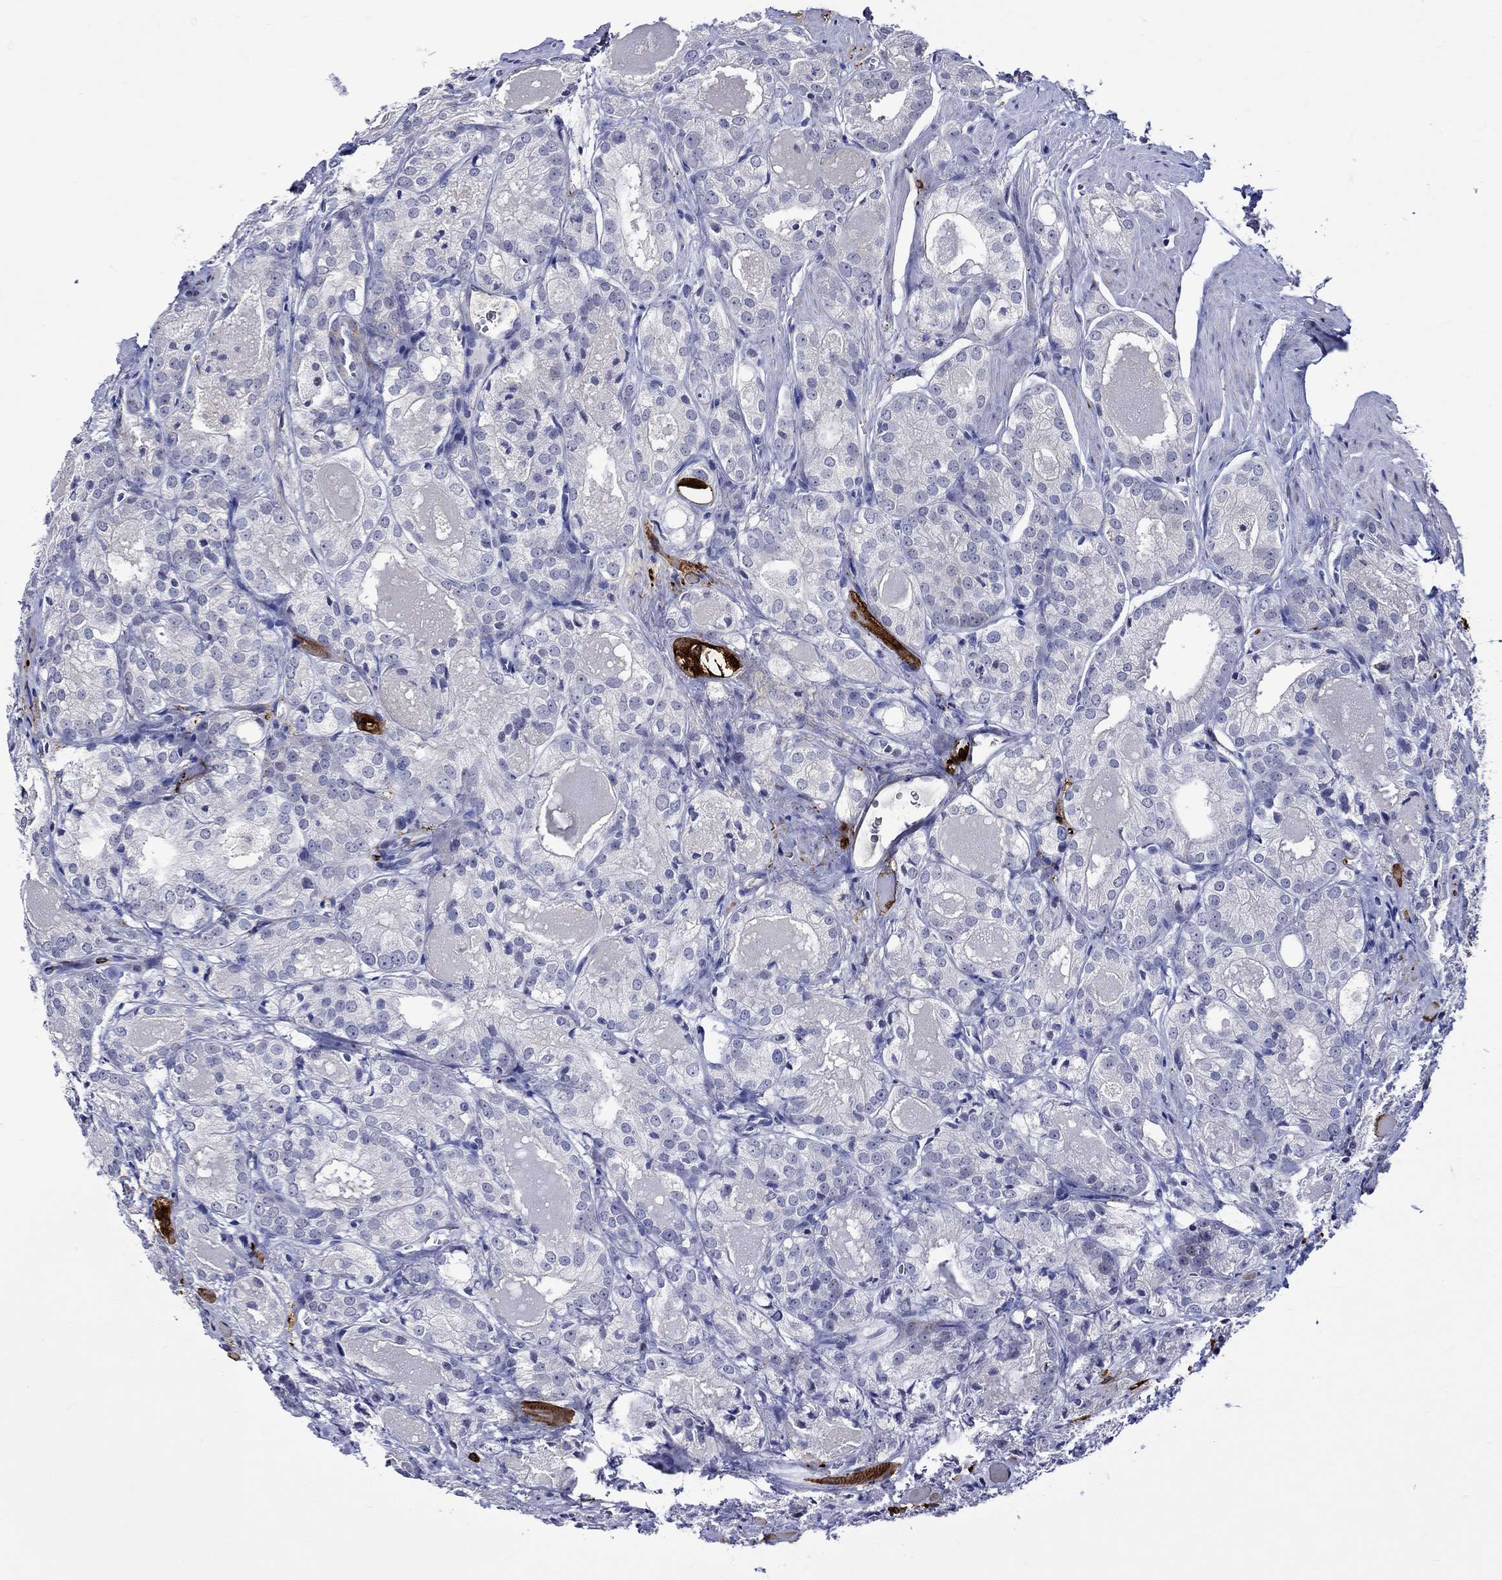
{"staining": {"intensity": "negative", "quantity": "none", "location": "none"}, "tissue": "prostate cancer", "cell_type": "Tumor cells", "image_type": "cancer", "snomed": [{"axis": "morphology", "description": "Adenocarcinoma, NOS"}, {"axis": "morphology", "description": "Adenocarcinoma, High grade"}, {"axis": "topography", "description": "Prostate"}], "caption": "Immunohistochemical staining of adenocarcinoma (high-grade) (prostate) demonstrates no significant expression in tumor cells.", "gene": "CRYAB", "patient": {"sex": "male", "age": 70}}